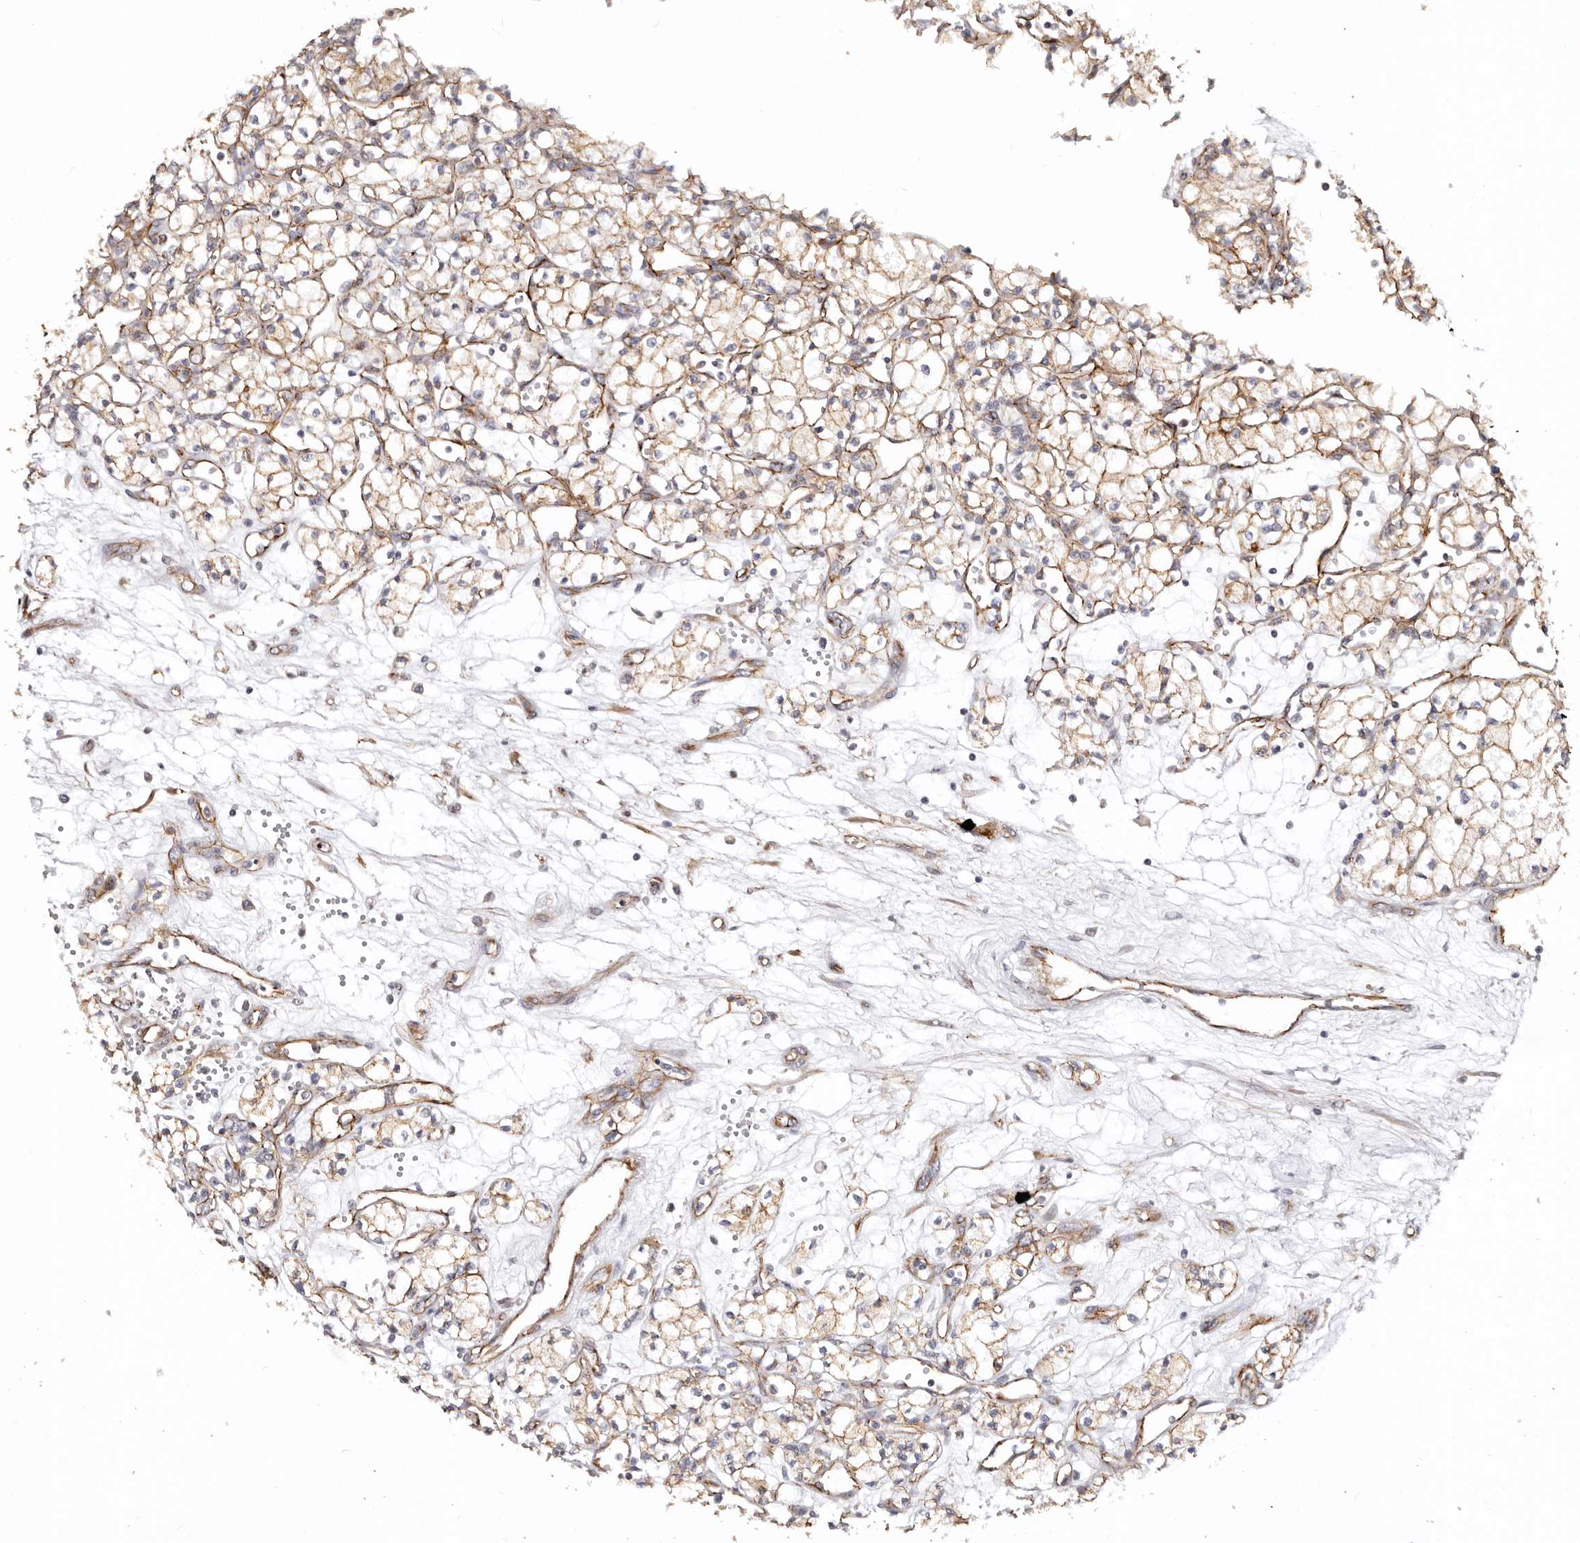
{"staining": {"intensity": "weak", "quantity": ">75%", "location": "cytoplasmic/membranous"}, "tissue": "renal cancer", "cell_type": "Tumor cells", "image_type": "cancer", "snomed": [{"axis": "morphology", "description": "Adenocarcinoma, NOS"}, {"axis": "topography", "description": "Kidney"}], "caption": "A high-resolution histopathology image shows IHC staining of adenocarcinoma (renal), which demonstrates weak cytoplasmic/membranous expression in approximately >75% of tumor cells.", "gene": "CTNNB1", "patient": {"sex": "male", "age": 59}}